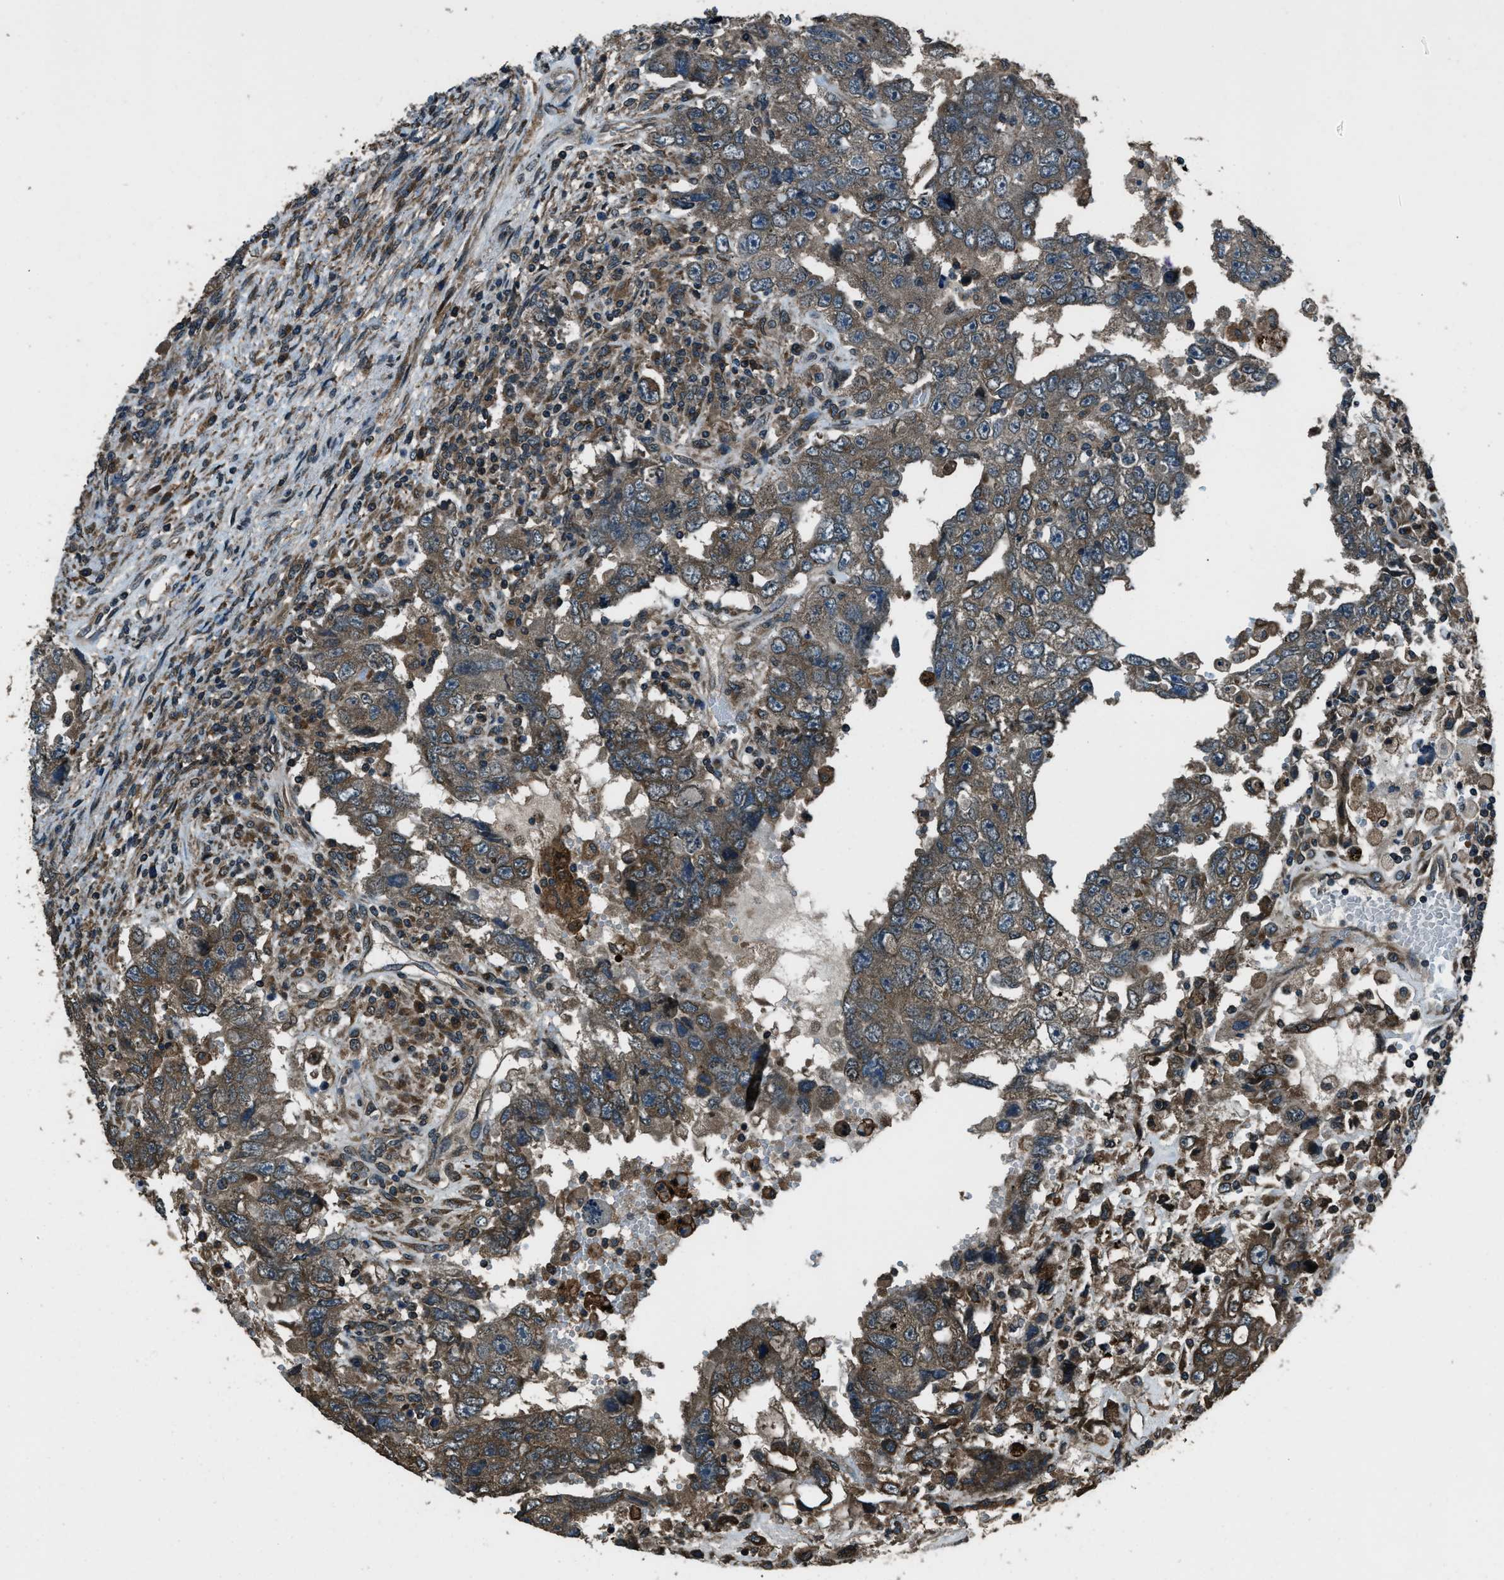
{"staining": {"intensity": "weak", "quantity": ">75%", "location": "cytoplasmic/membranous"}, "tissue": "testis cancer", "cell_type": "Tumor cells", "image_type": "cancer", "snomed": [{"axis": "morphology", "description": "Carcinoma, Embryonal, NOS"}, {"axis": "topography", "description": "Testis"}], "caption": "This is an image of IHC staining of testis embryonal carcinoma, which shows weak expression in the cytoplasmic/membranous of tumor cells.", "gene": "TRIM4", "patient": {"sex": "male", "age": 26}}